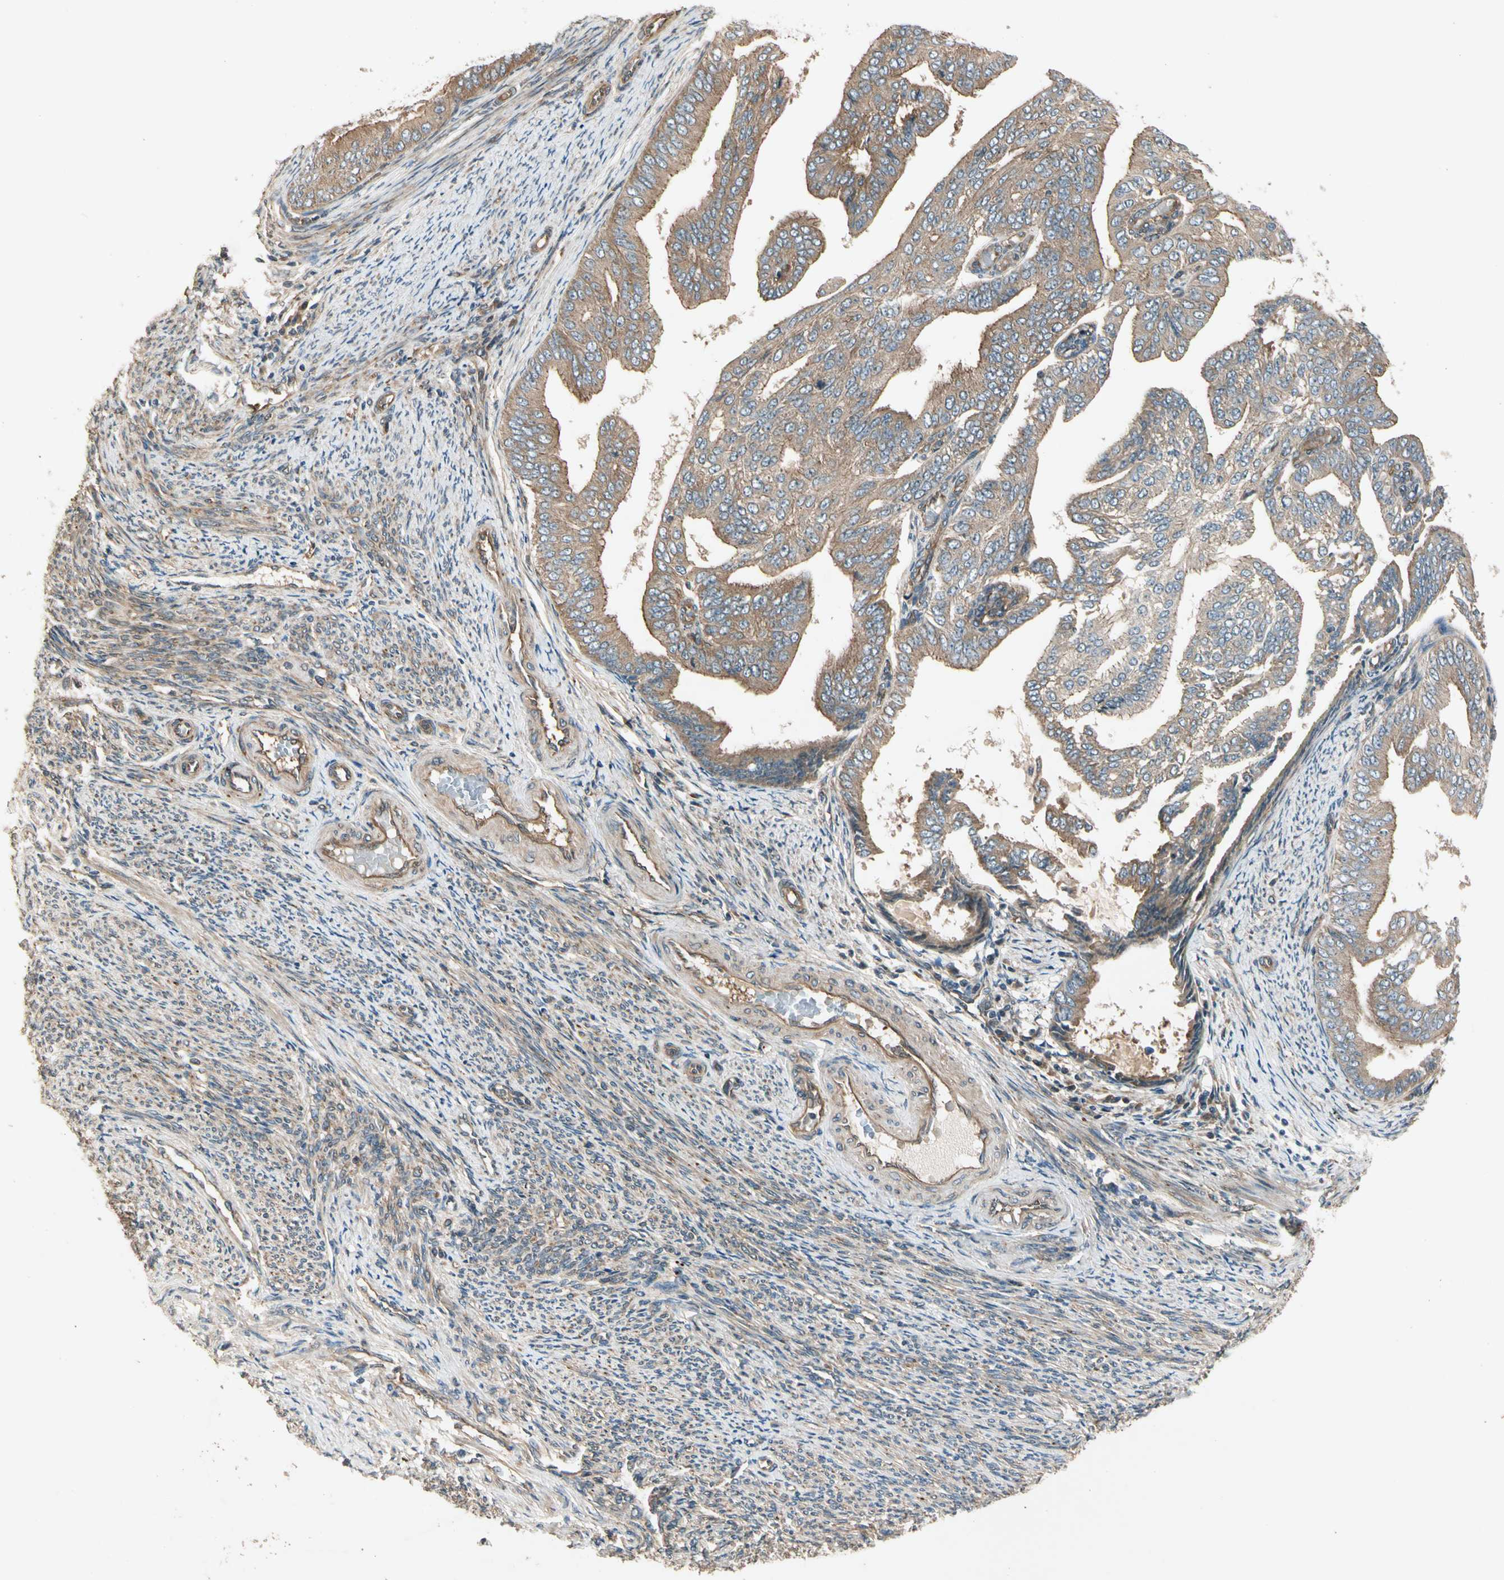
{"staining": {"intensity": "weak", "quantity": ">75%", "location": "cytoplasmic/membranous"}, "tissue": "endometrial cancer", "cell_type": "Tumor cells", "image_type": "cancer", "snomed": [{"axis": "morphology", "description": "Adenocarcinoma, NOS"}, {"axis": "topography", "description": "Endometrium"}], "caption": "Immunohistochemical staining of human endometrial adenocarcinoma demonstrates low levels of weak cytoplasmic/membranous expression in about >75% of tumor cells.", "gene": "ROCK2", "patient": {"sex": "female", "age": 58}}